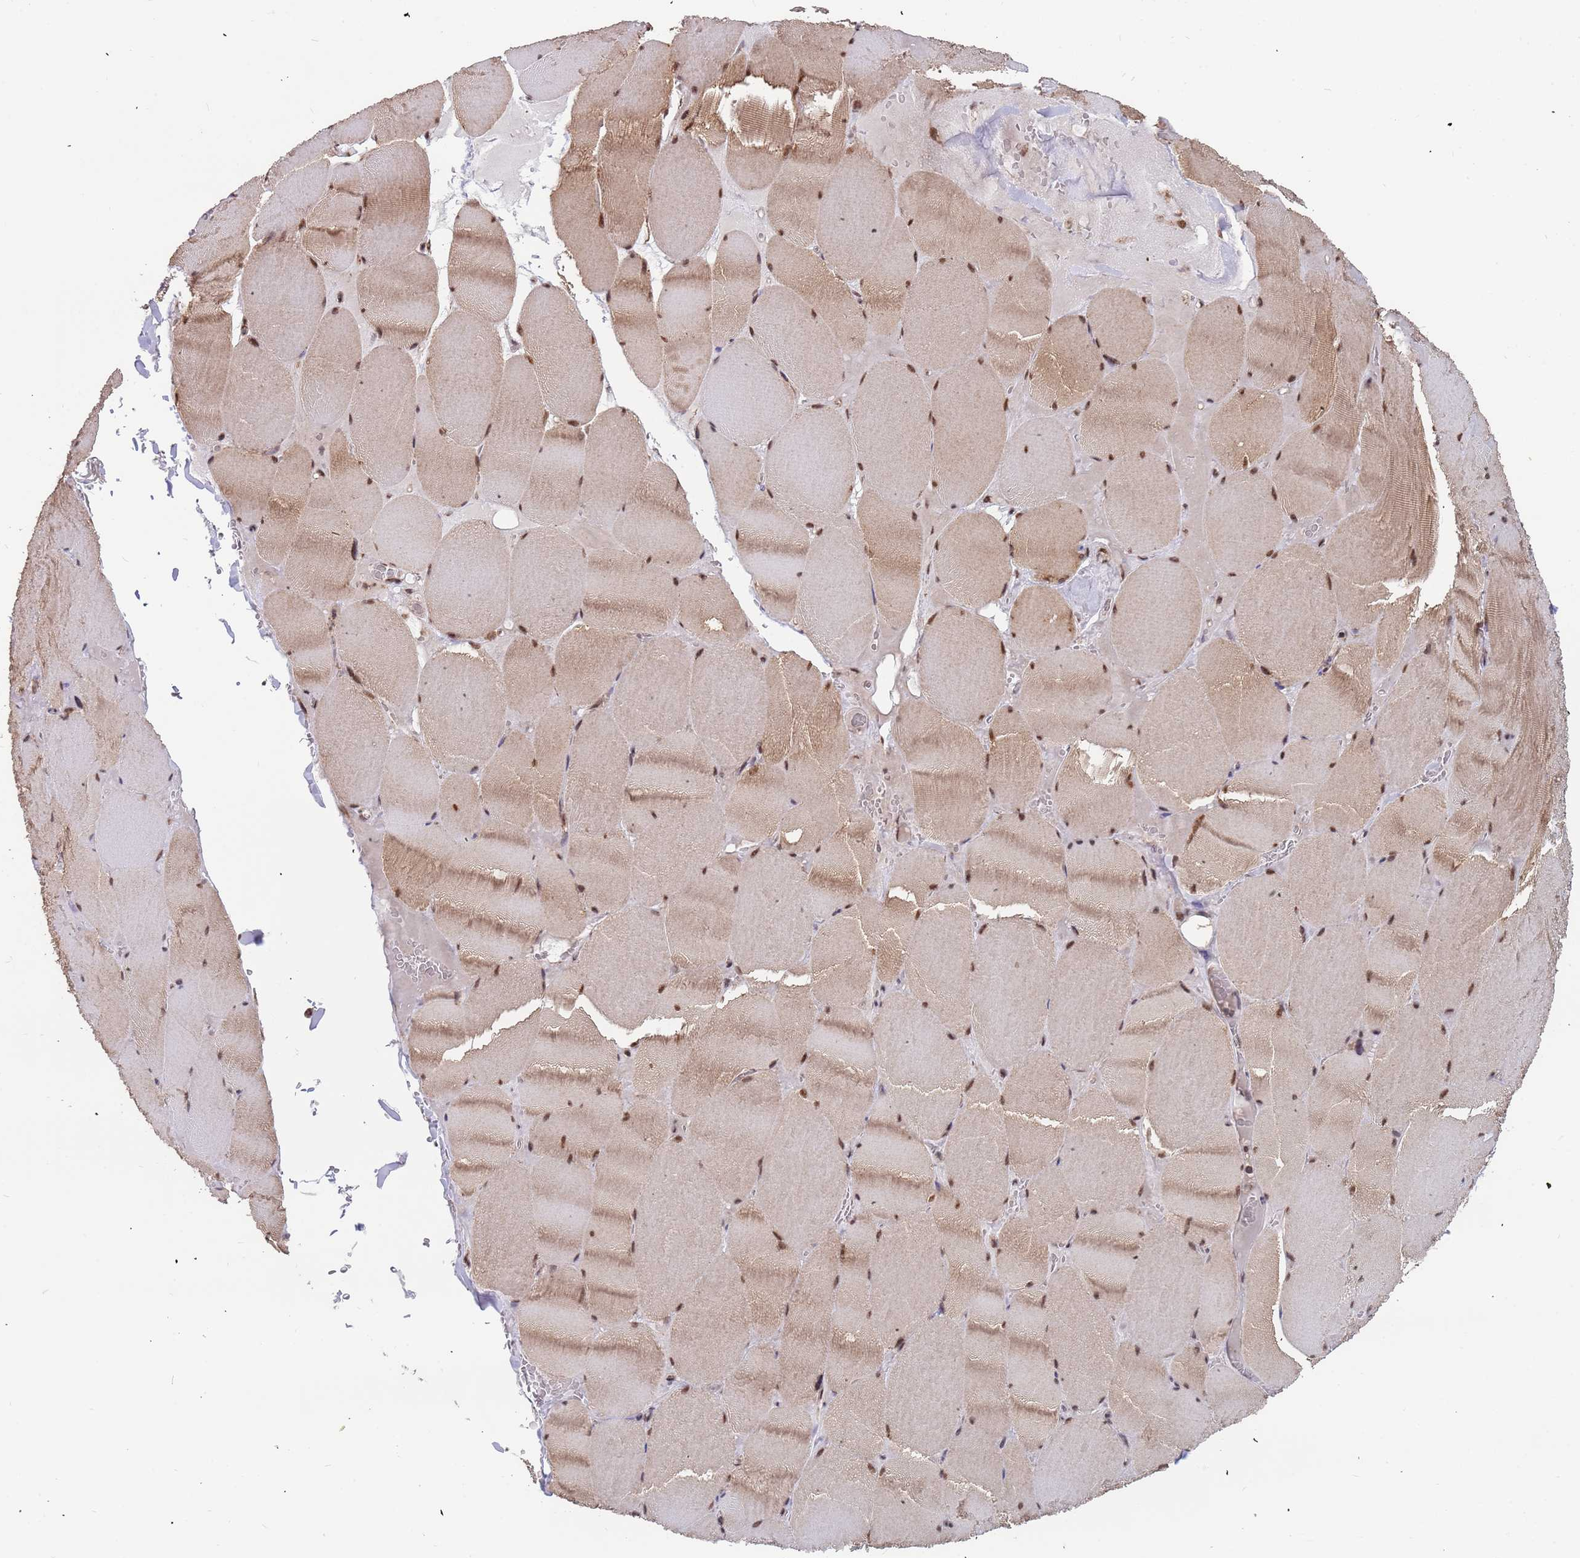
{"staining": {"intensity": "moderate", "quantity": ">75%", "location": "cytoplasmic/membranous,nuclear"}, "tissue": "skeletal muscle", "cell_type": "Myocytes", "image_type": "normal", "snomed": [{"axis": "morphology", "description": "Normal tissue, NOS"}, {"axis": "topography", "description": "Skeletal muscle"}, {"axis": "topography", "description": "Head-Neck"}], "caption": "Unremarkable skeletal muscle was stained to show a protein in brown. There is medium levels of moderate cytoplasmic/membranous,nuclear staining in about >75% of myocytes.", "gene": "DENND2B", "patient": {"sex": "male", "age": 66}}